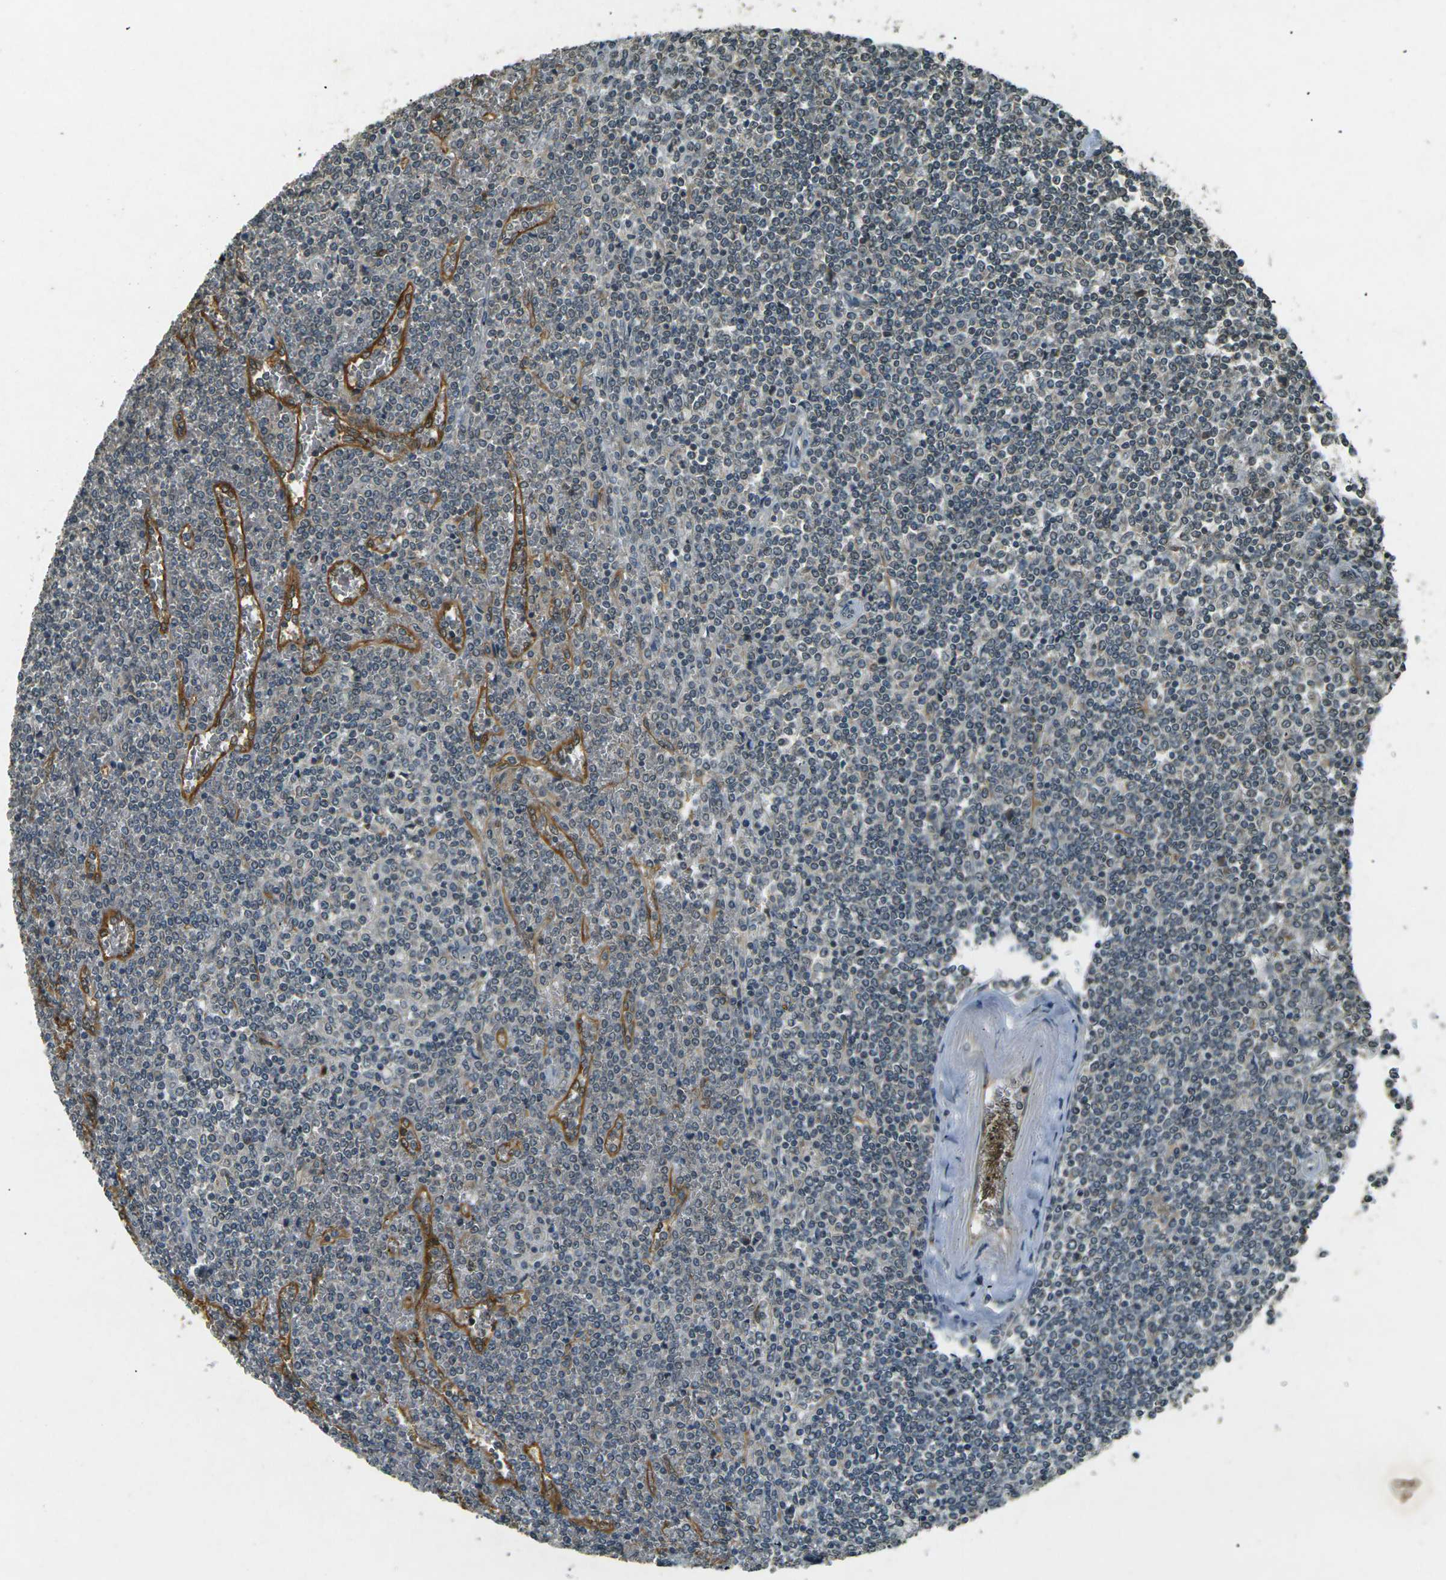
{"staining": {"intensity": "negative", "quantity": "none", "location": "none"}, "tissue": "lymphoma", "cell_type": "Tumor cells", "image_type": "cancer", "snomed": [{"axis": "morphology", "description": "Malignant lymphoma, non-Hodgkin's type, Low grade"}, {"axis": "topography", "description": "Spleen"}], "caption": "Tumor cells are negative for protein expression in human malignant lymphoma, non-Hodgkin's type (low-grade). The staining is performed using DAB brown chromogen with nuclei counter-stained in using hematoxylin.", "gene": "PDE2A", "patient": {"sex": "female", "age": 19}}